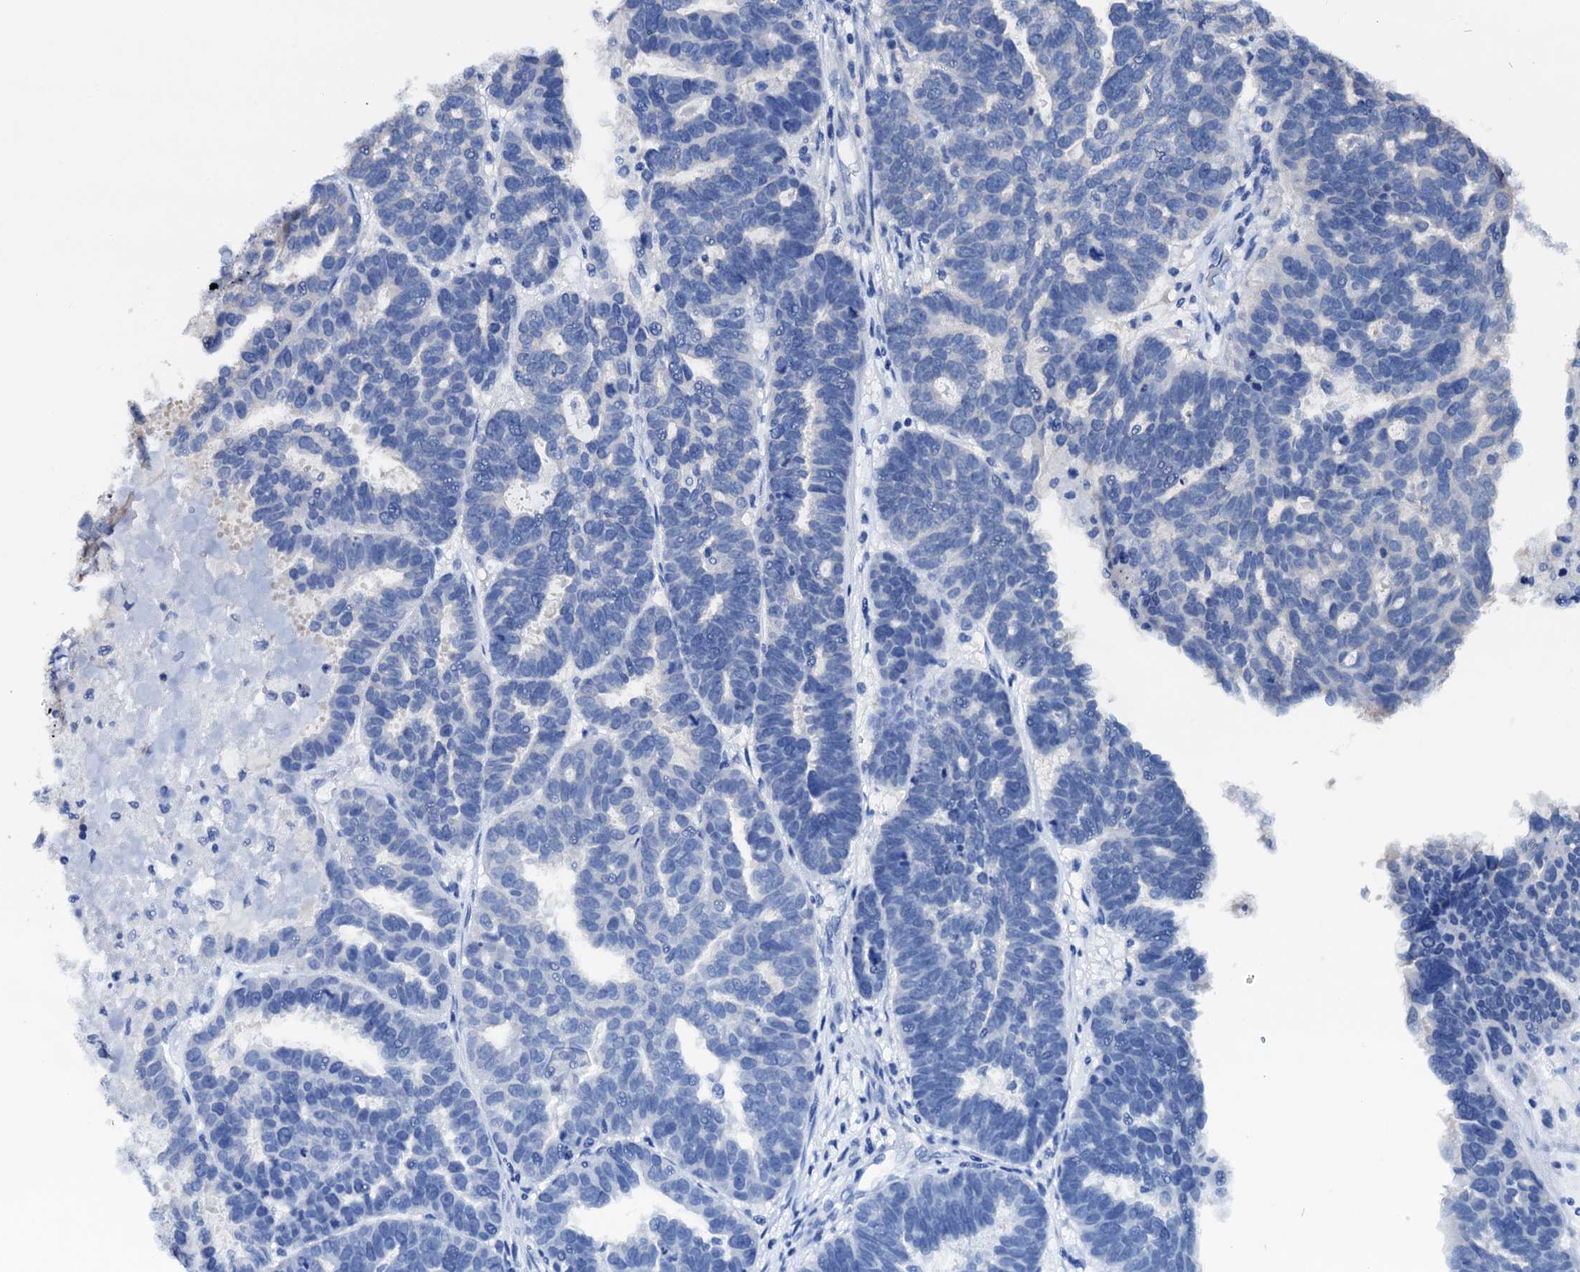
{"staining": {"intensity": "negative", "quantity": "none", "location": "none"}, "tissue": "ovarian cancer", "cell_type": "Tumor cells", "image_type": "cancer", "snomed": [{"axis": "morphology", "description": "Cystadenocarcinoma, serous, NOS"}, {"axis": "topography", "description": "Ovary"}], "caption": "Tumor cells are negative for brown protein staining in ovarian serous cystadenocarcinoma.", "gene": "CSN2", "patient": {"sex": "female", "age": 59}}